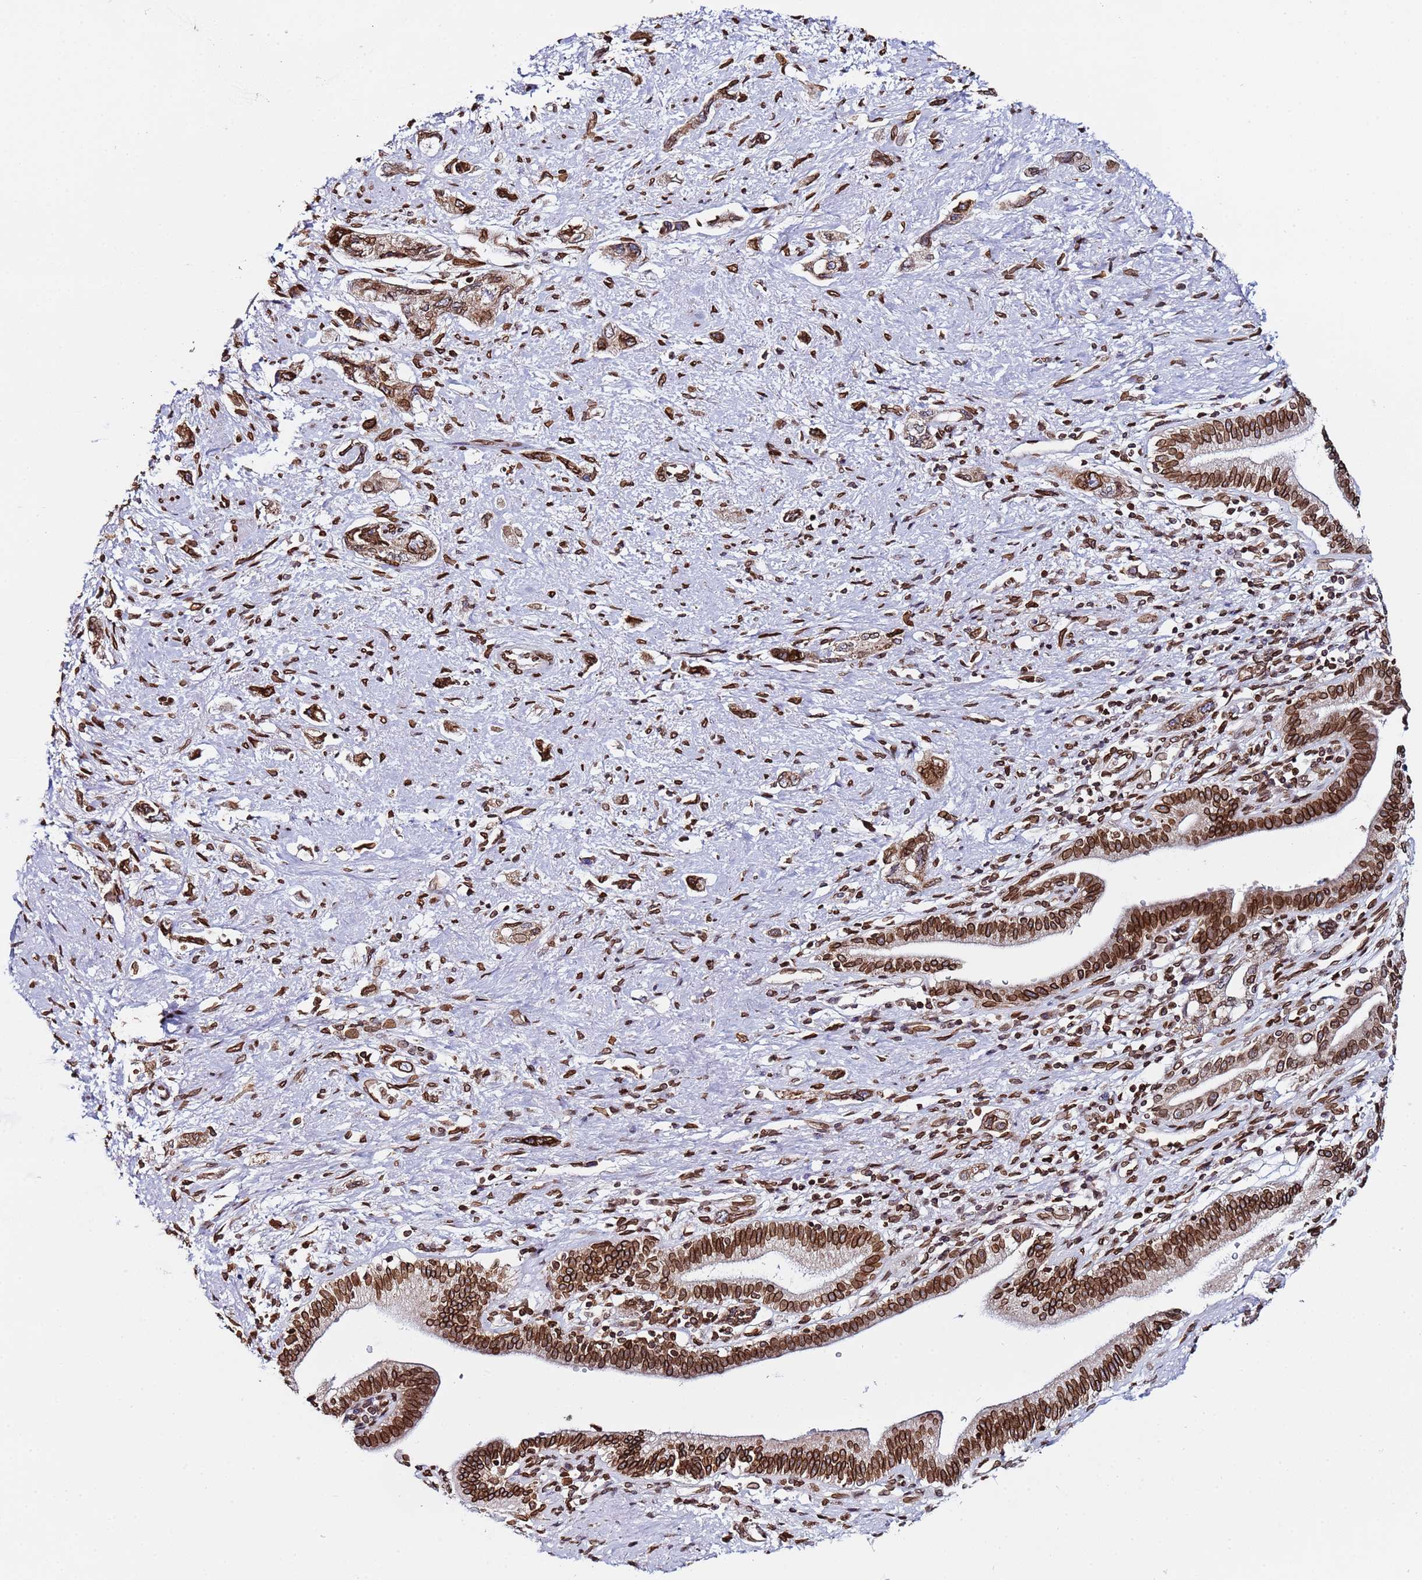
{"staining": {"intensity": "moderate", "quantity": ">75%", "location": "cytoplasmic/membranous,nuclear"}, "tissue": "pancreatic cancer", "cell_type": "Tumor cells", "image_type": "cancer", "snomed": [{"axis": "morphology", "description": "Adenocarcinoma, NOS"}, {"axis": "topography", "description": "Pancreas"}], "caption": "This is a histology image of immunohistochemistry (IHC) staining of pancreatic cancer, which shows moderate positivity in the cytoplasmic/membranous and nuclear of tumor cells.", "gene": "TOR1AIP1", "patient": {"sex": "female", "age": 73}}